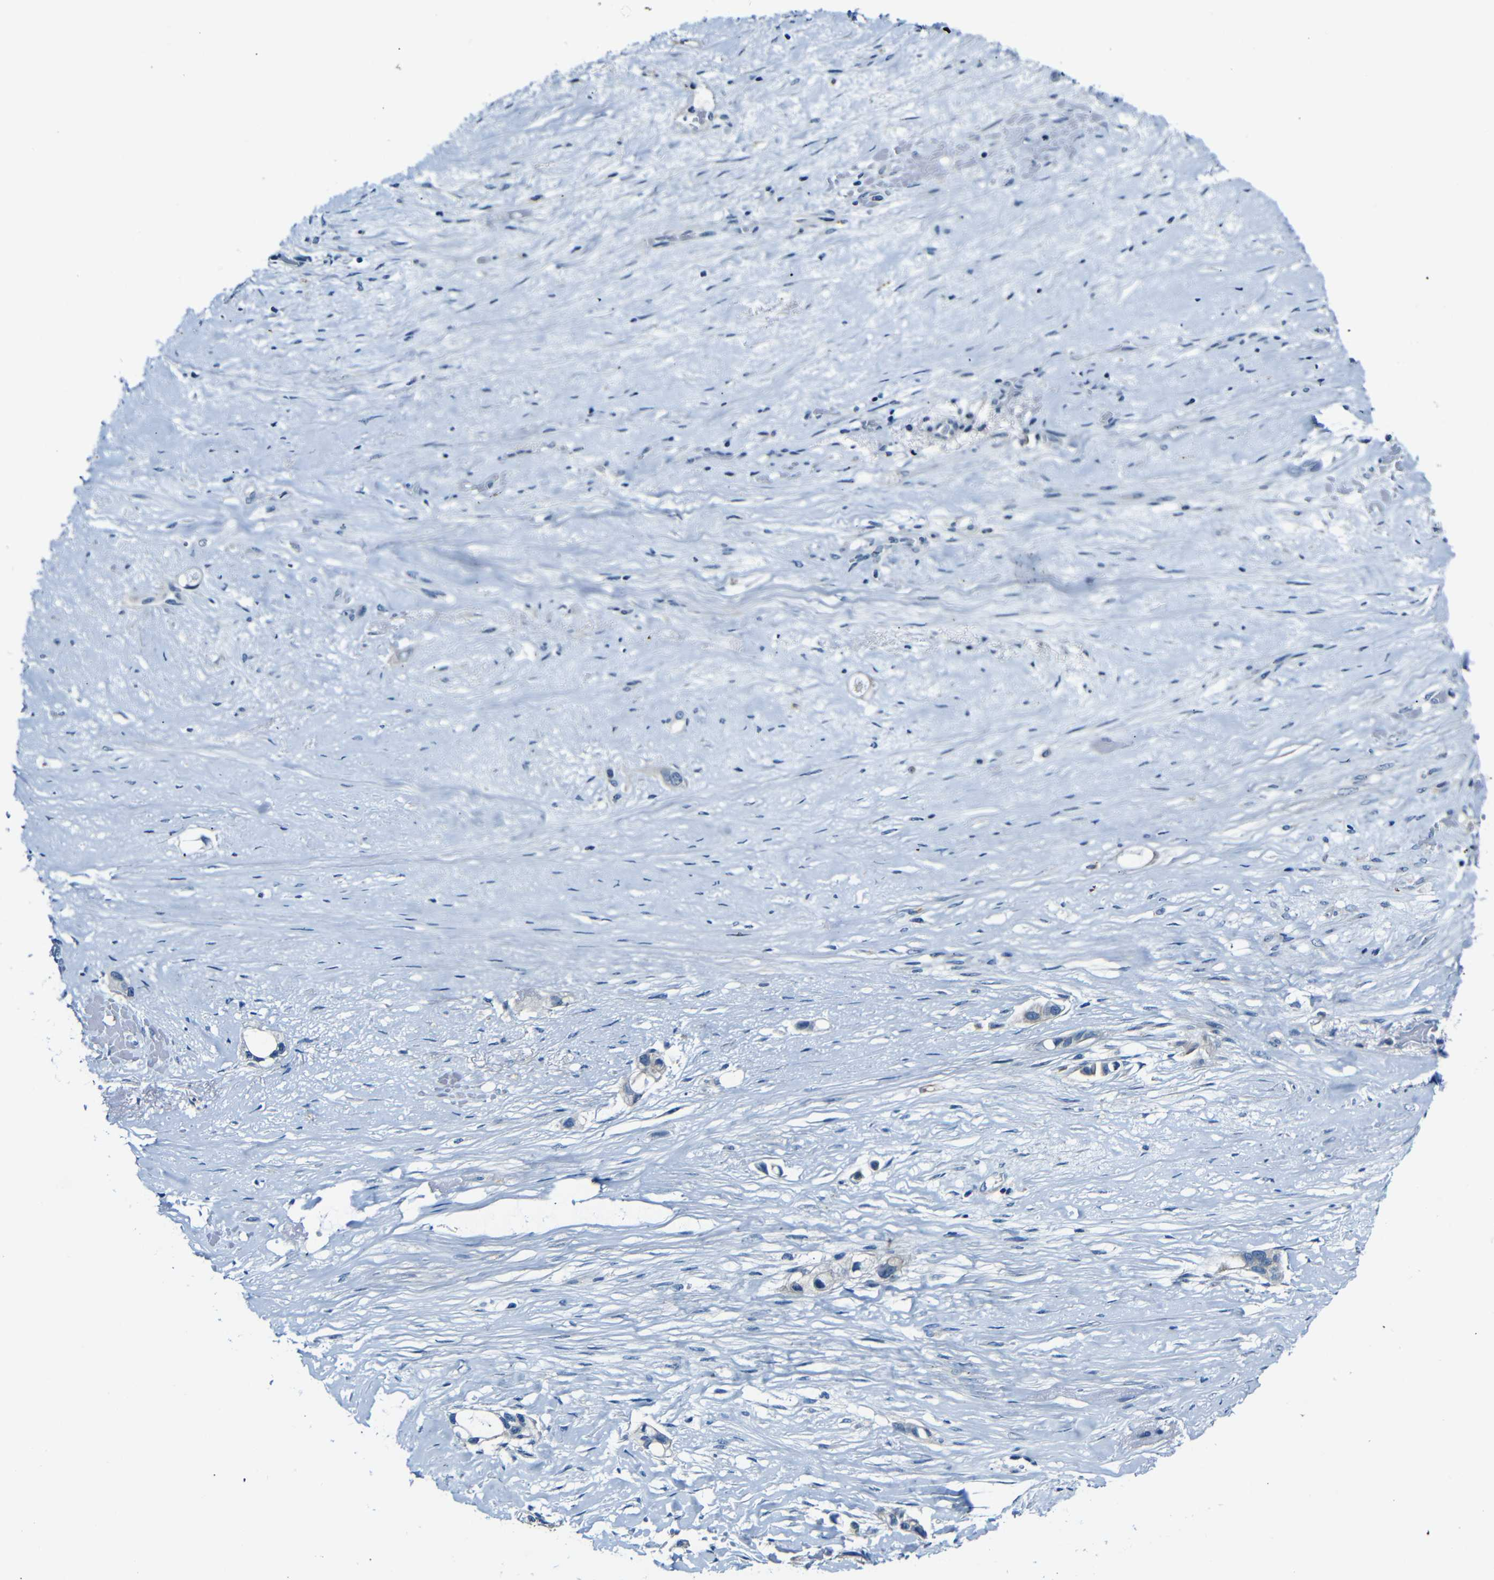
{"staining": {"intensity": "weak", "quantity": ">75%", "location": "cytoplasmic/membranous"}, "tissue": "liver cancer", "cell_type": "Tumor cells", "image_type": "cancer", "snomed": [{"axis": "morphology", "description": "Cholangiocarcinoma"}, {"axis": "topography", "description": "Liver"}], "caption": "Immunohistochemistry image of human cholangiocarcinoma (liver) stained for a protein (brown), which exhibits low levels of weak cytoplasmic/membranous staining in approximately >75% of tumor cells.", "gene": "ANK3", "patient": {"sex": "female", "age": 65}}